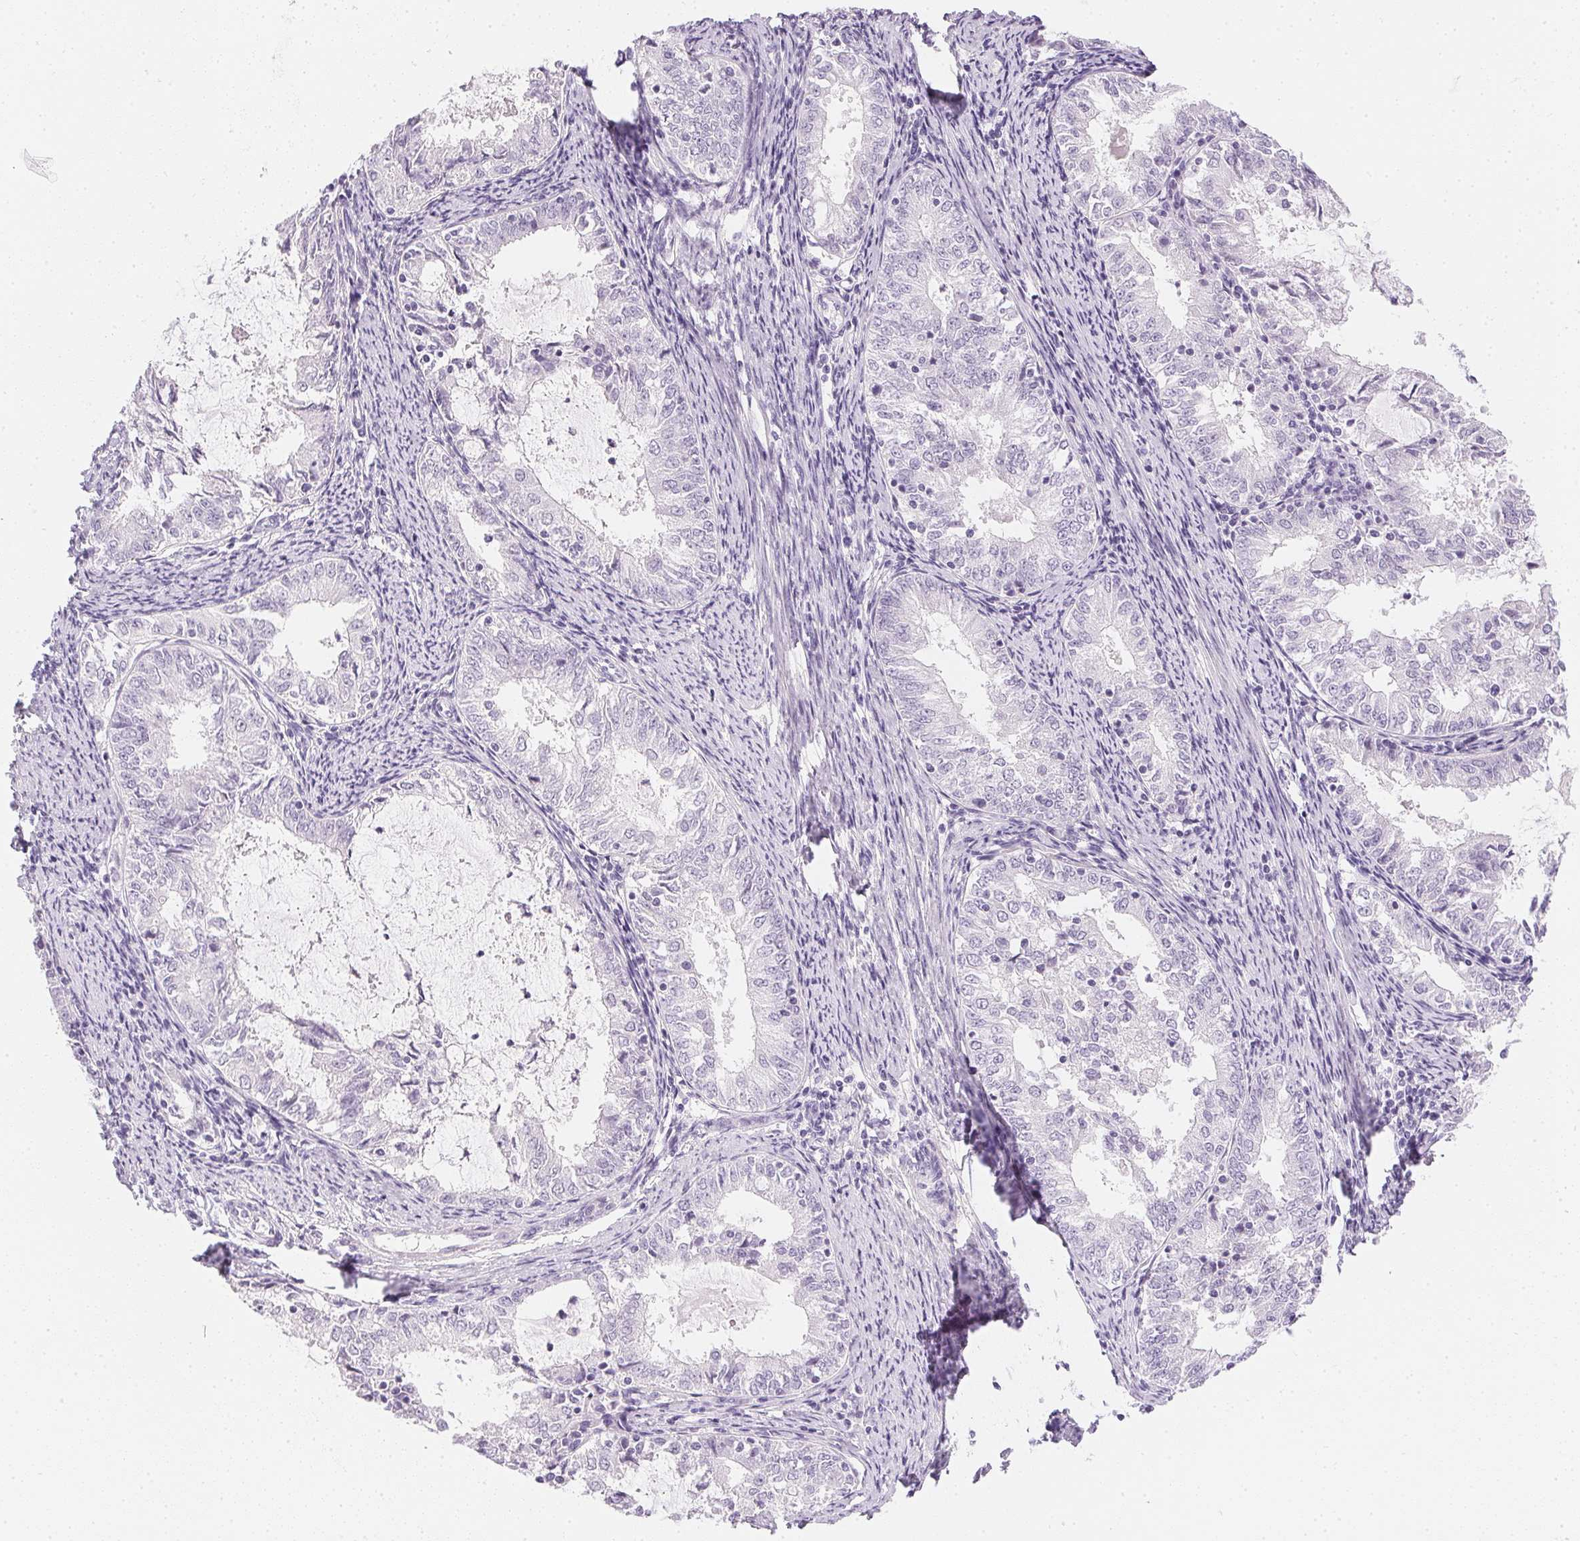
{"staining": {"intensity": "negative", "quantity": "none", "location": "none"}, "tissue": "endometrial cancer", "cell_type": "Tumor cells", "image_type": "cancer", "snomed": [{"axis": "morphology", "description": "Adenocarcinoma, NOS"}, {"axis": "topography", "description": "Endometrium"}], "caption": "Immunohistochemical staining of endometrial cancer (adenocarcinoma) shows no significant positivity in tumor cells.", "gene": "PPY", "patient": {"sex": "female", "age": 57}}